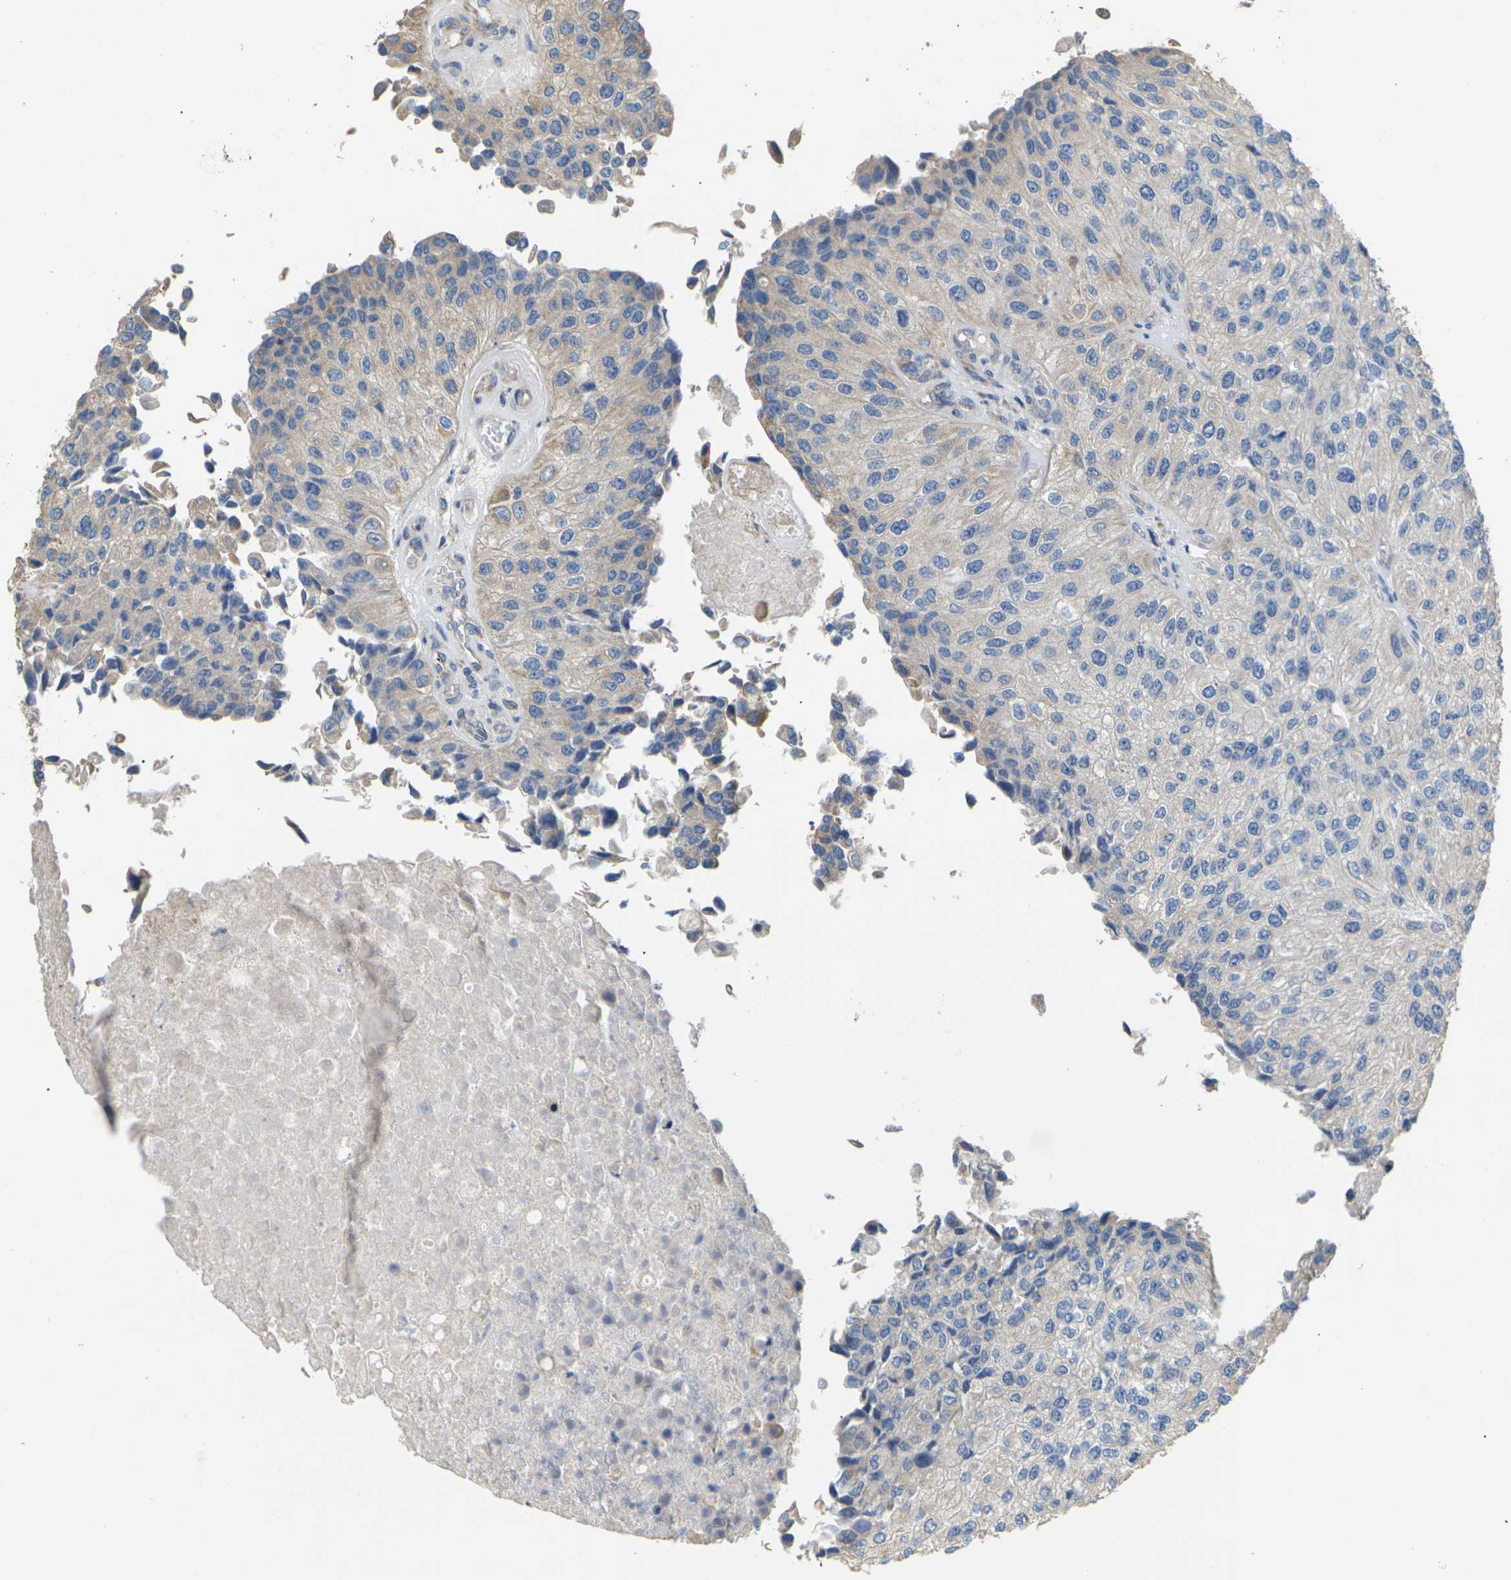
{"staining": {"intensity": "weak", "quantity": "<25%", "location": "cytoplasmic/membranous"}, "tissue": "urothelial cancer", "cell_type": "Tumor cells", "image_type": "cancer", "snomed": [{"axis": "morphology", "description": "Urothelial carcinoma, High grade"}, {"axis": "topography", "description": "Kidney"}, {"axis": "topography", "description": "Urinary bladder"}], "caption": "Photomicrograph shows no significant protein positivity in tumor cells of urothelial cancer.", "gene": "KLHDC8B", "patient": {"sex": "male", "age": 77}}